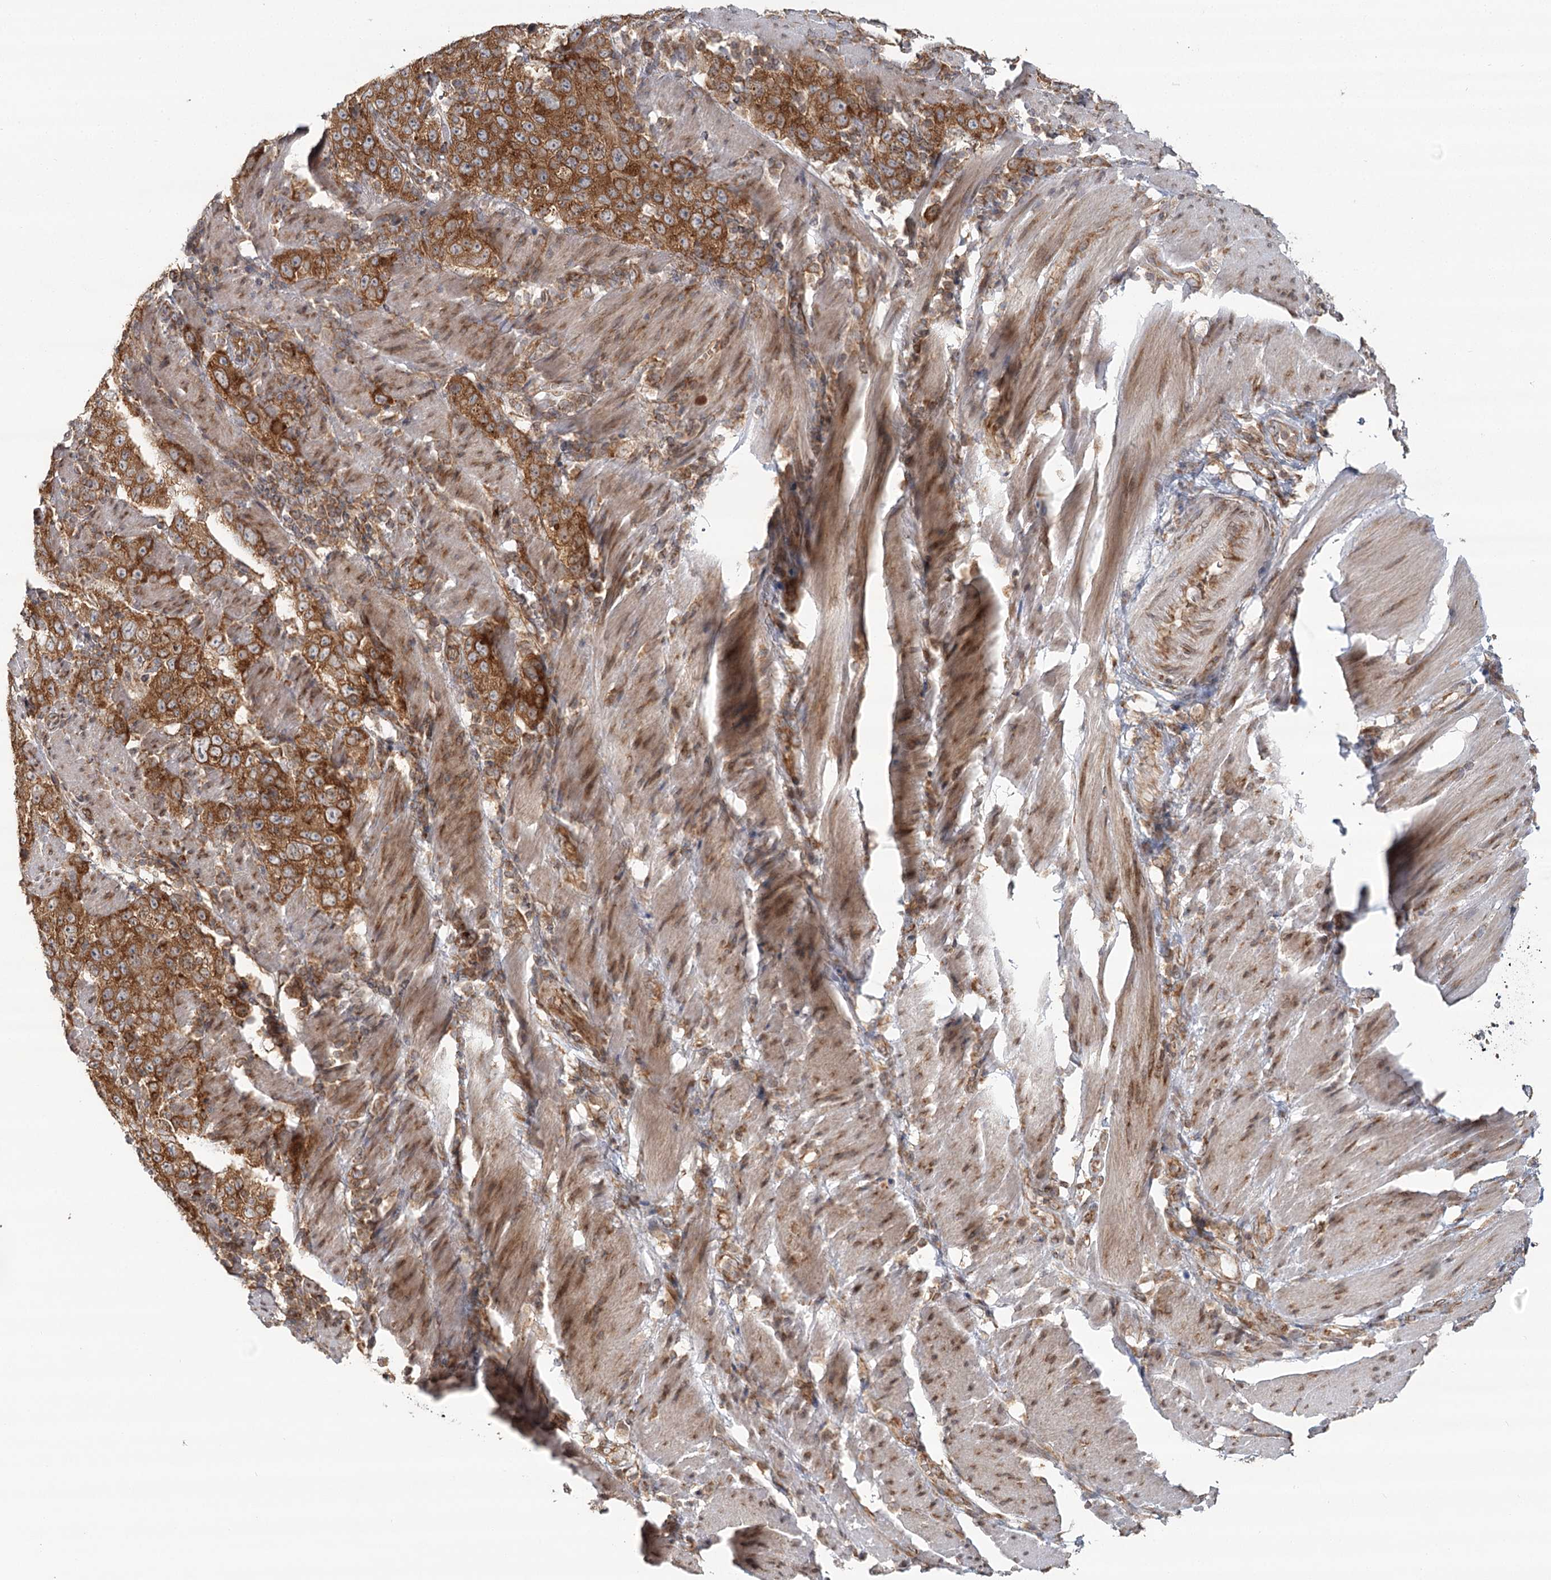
{"staining": {"intensity": "moderate", "quantity": ">75%", "location": "cytoplasmic/membranous"}, "tissue": "stomach cancer", "cell_type": "Tumor cells", "image_type": "cancer", "snomed": [{"axis": "morphology", "description": "Adenocarcinoma, NOS"}, {"axis": "topography", "description": "Stomach"}], "caption": "Brown immunohistochemical staining in adenocarcinoma (stomach) shows moderate cytoplasmic/membranous positivity in approximately >75% of tumor cells.", "gene": "OTUD4", "patient": {"sex": "male", "age": 48}}